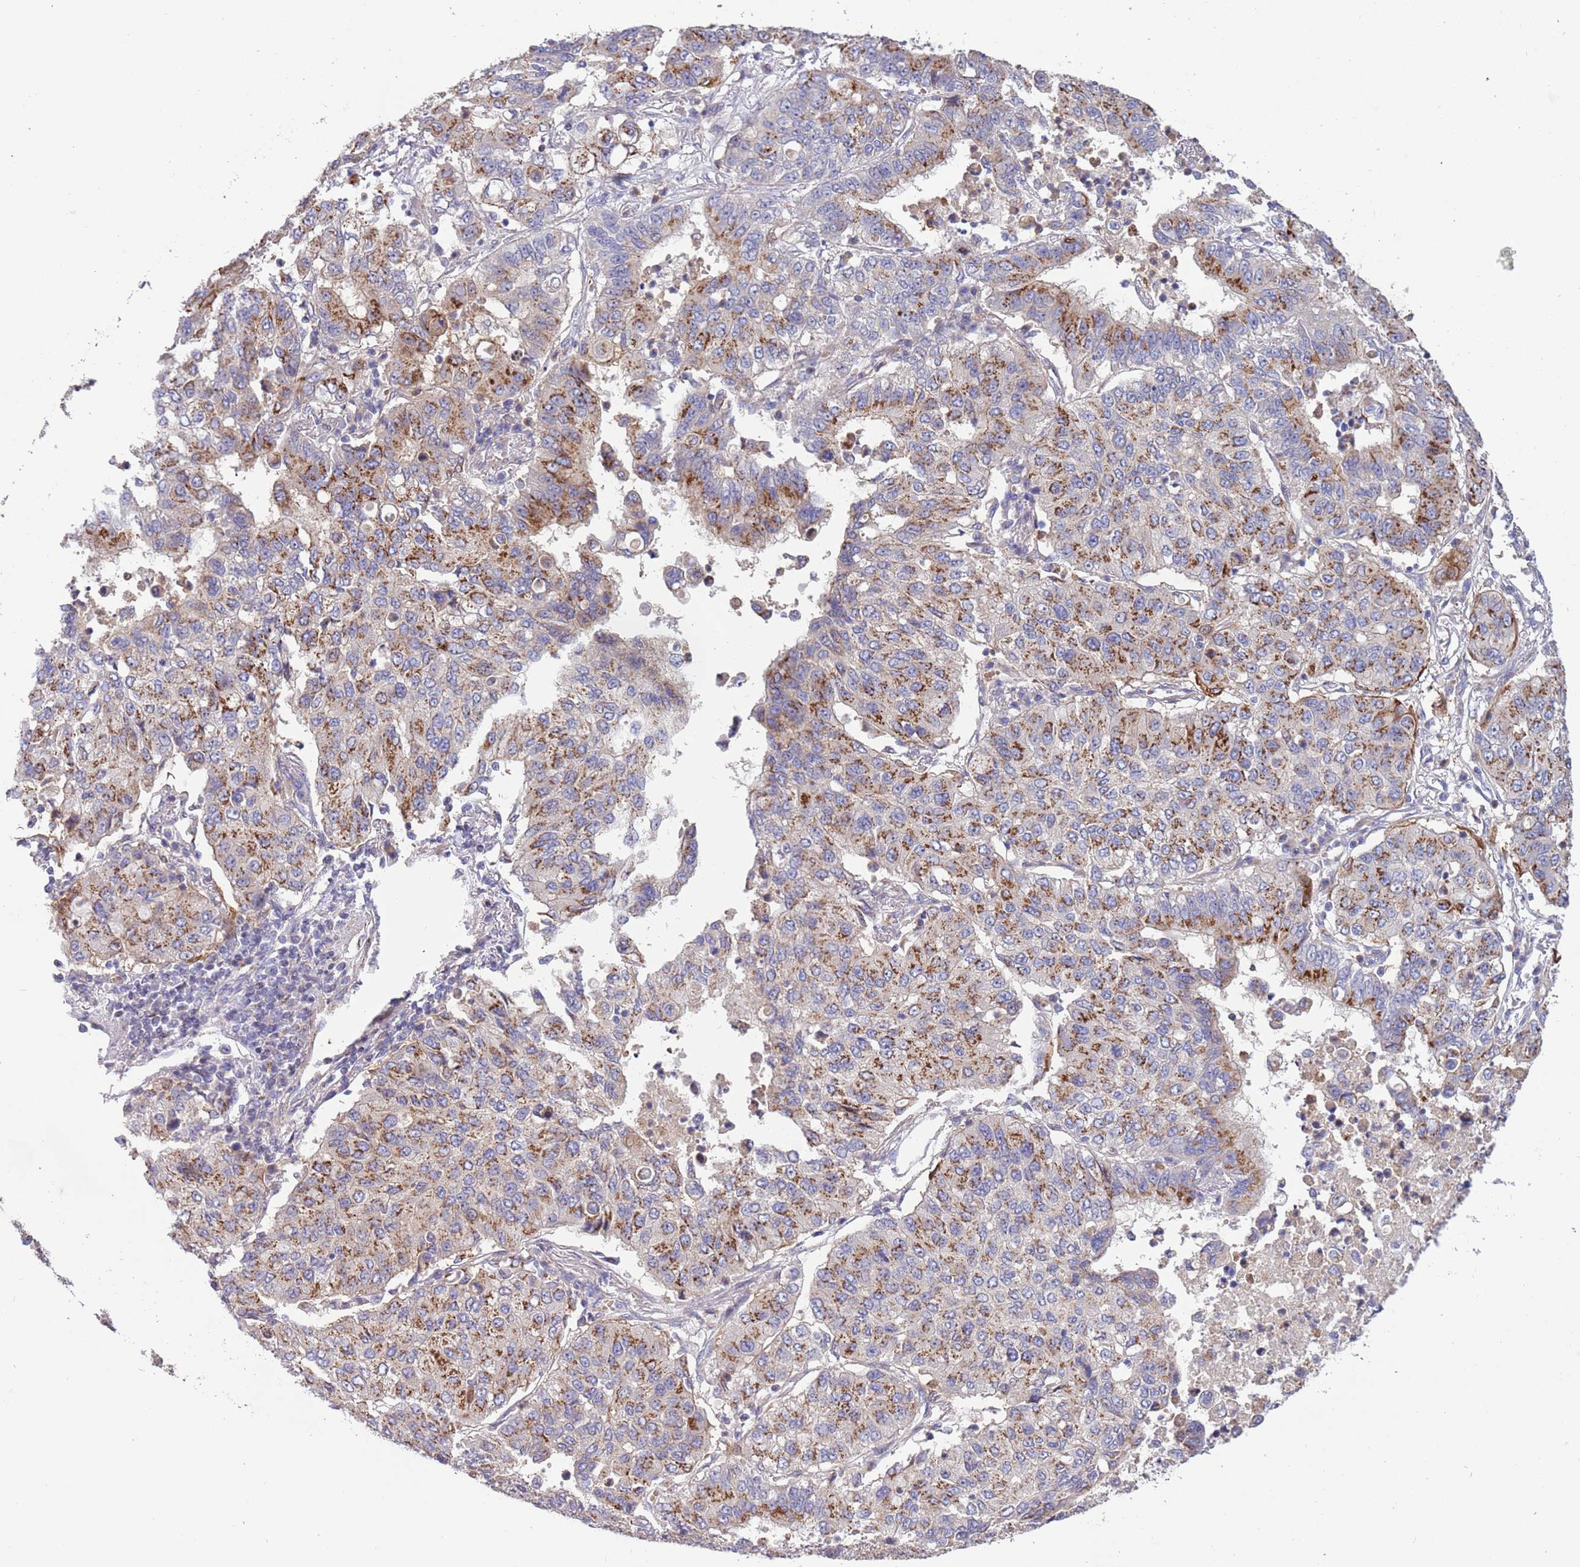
{"staining": {"intensity": "moderate", "quantity": ">75%", "location": "cytoplasmic/membranous"}, "tissue": "lung cancer", "cell_type": "Tumor cells", "image_type": "cancer", "snomed": [{"axis": "morphology", "description": "Squamous cell carcinoma, NOS"}, {"axis": "topography", "description": "Lung"}], "caption": "Human lung cancer (squamous cell carcinoma) stained for a protein (brown) displays moderate cytoplasmic/membranous positive positivity in about >75% of tumor cells.", "gene": "ITGB6", "patient": {"sex": "male", "age": 74}}